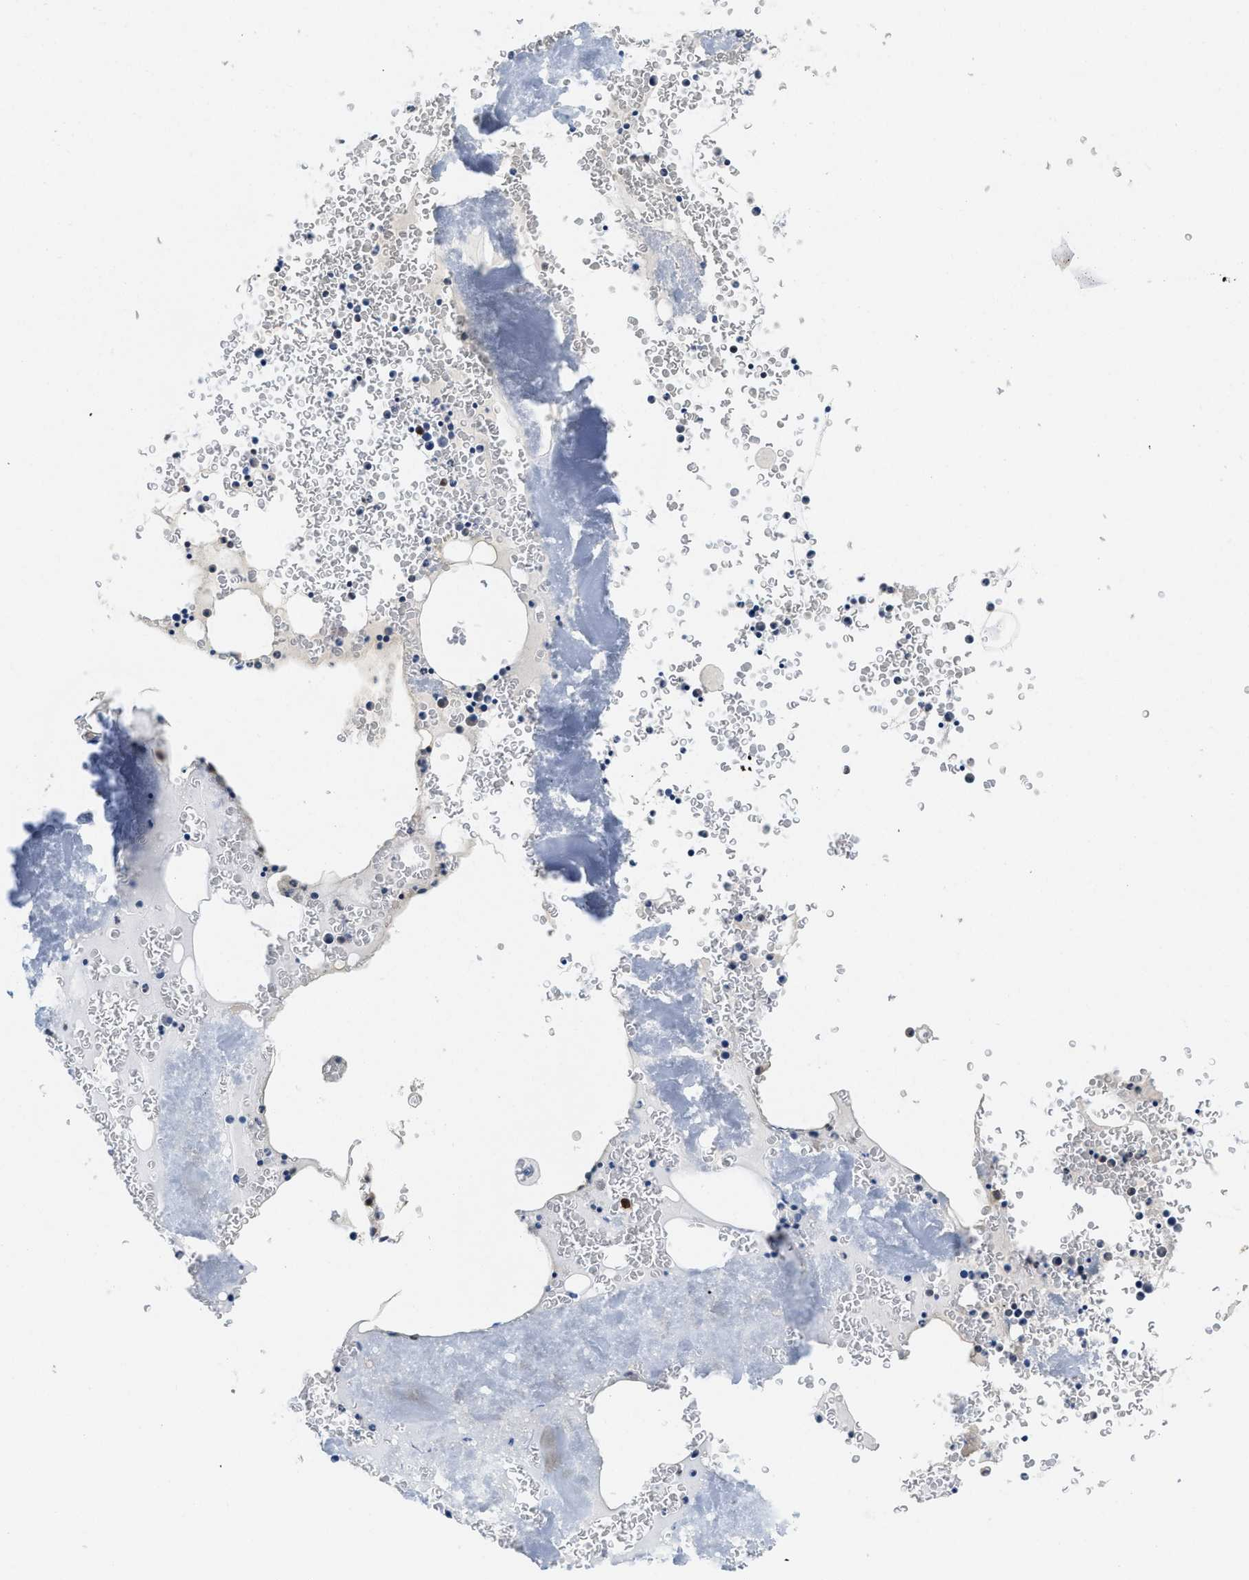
{"staining": {"intensity": "moderate", "quantity": "<25%", "location": "cytoplasmic/membranous"}, "tissue": "bone marrow", "cell_type": "Hematopoietic cells", "image_type": "normal", "snomed": [{"axis": "morphology", "description": "Normal tissue, NOS"}, {"axis": "morphology", "description": "Inflammation, NOS"}, {"axis": "topography", "description": "Bone marrow"}], "caption": "Normal bone marrow shows moderate cytoplasmic/membranous expression in approximately <25% of hematopoietic cells, visualized by immunohistochemistry.", "gene": "ATF7IP", "patient": {"sex": "male", "age": 37}}